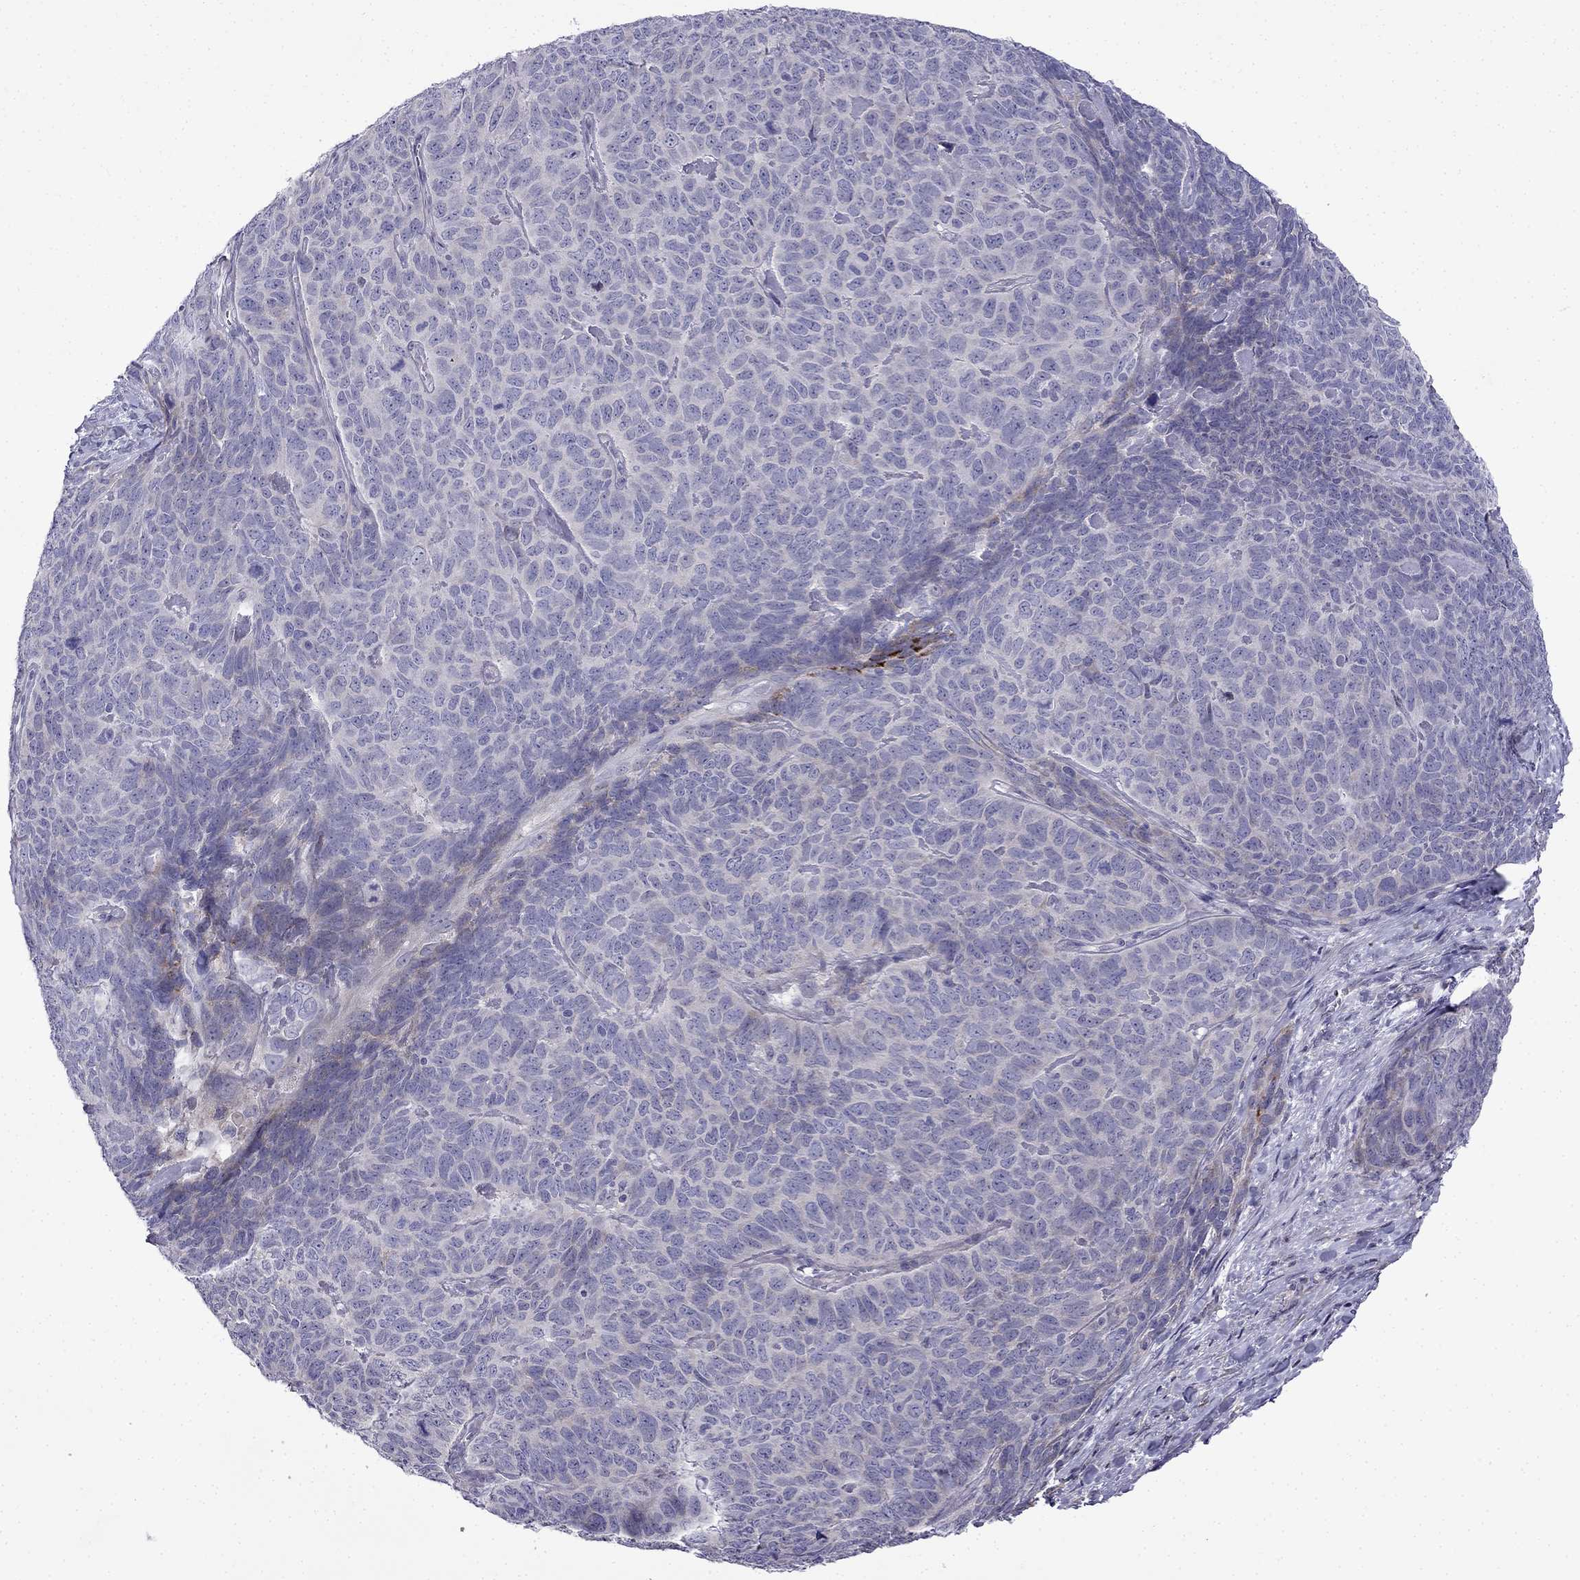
{"staining": {"intensity": "negative", "quantity": "none", "location": "none"}, "tissue": "skin cancer", "cell_type": "Tumor cells", "image_type": "cancer", "snomed": [{"axis": "morphology", "description": "Squamous cell carcinoma, NOS"}, {"axis": "topography", "description": "Skin"}, {"axis": "topography", "description": "Anal"}], "caption": "The immunohistochemistry photomicrograph has no significant expression in tumor cells of skin cancer (squamous cell carcinoma) tissue.", "gene": "PI16", "patient": {"sex": "female", "age": 51}}